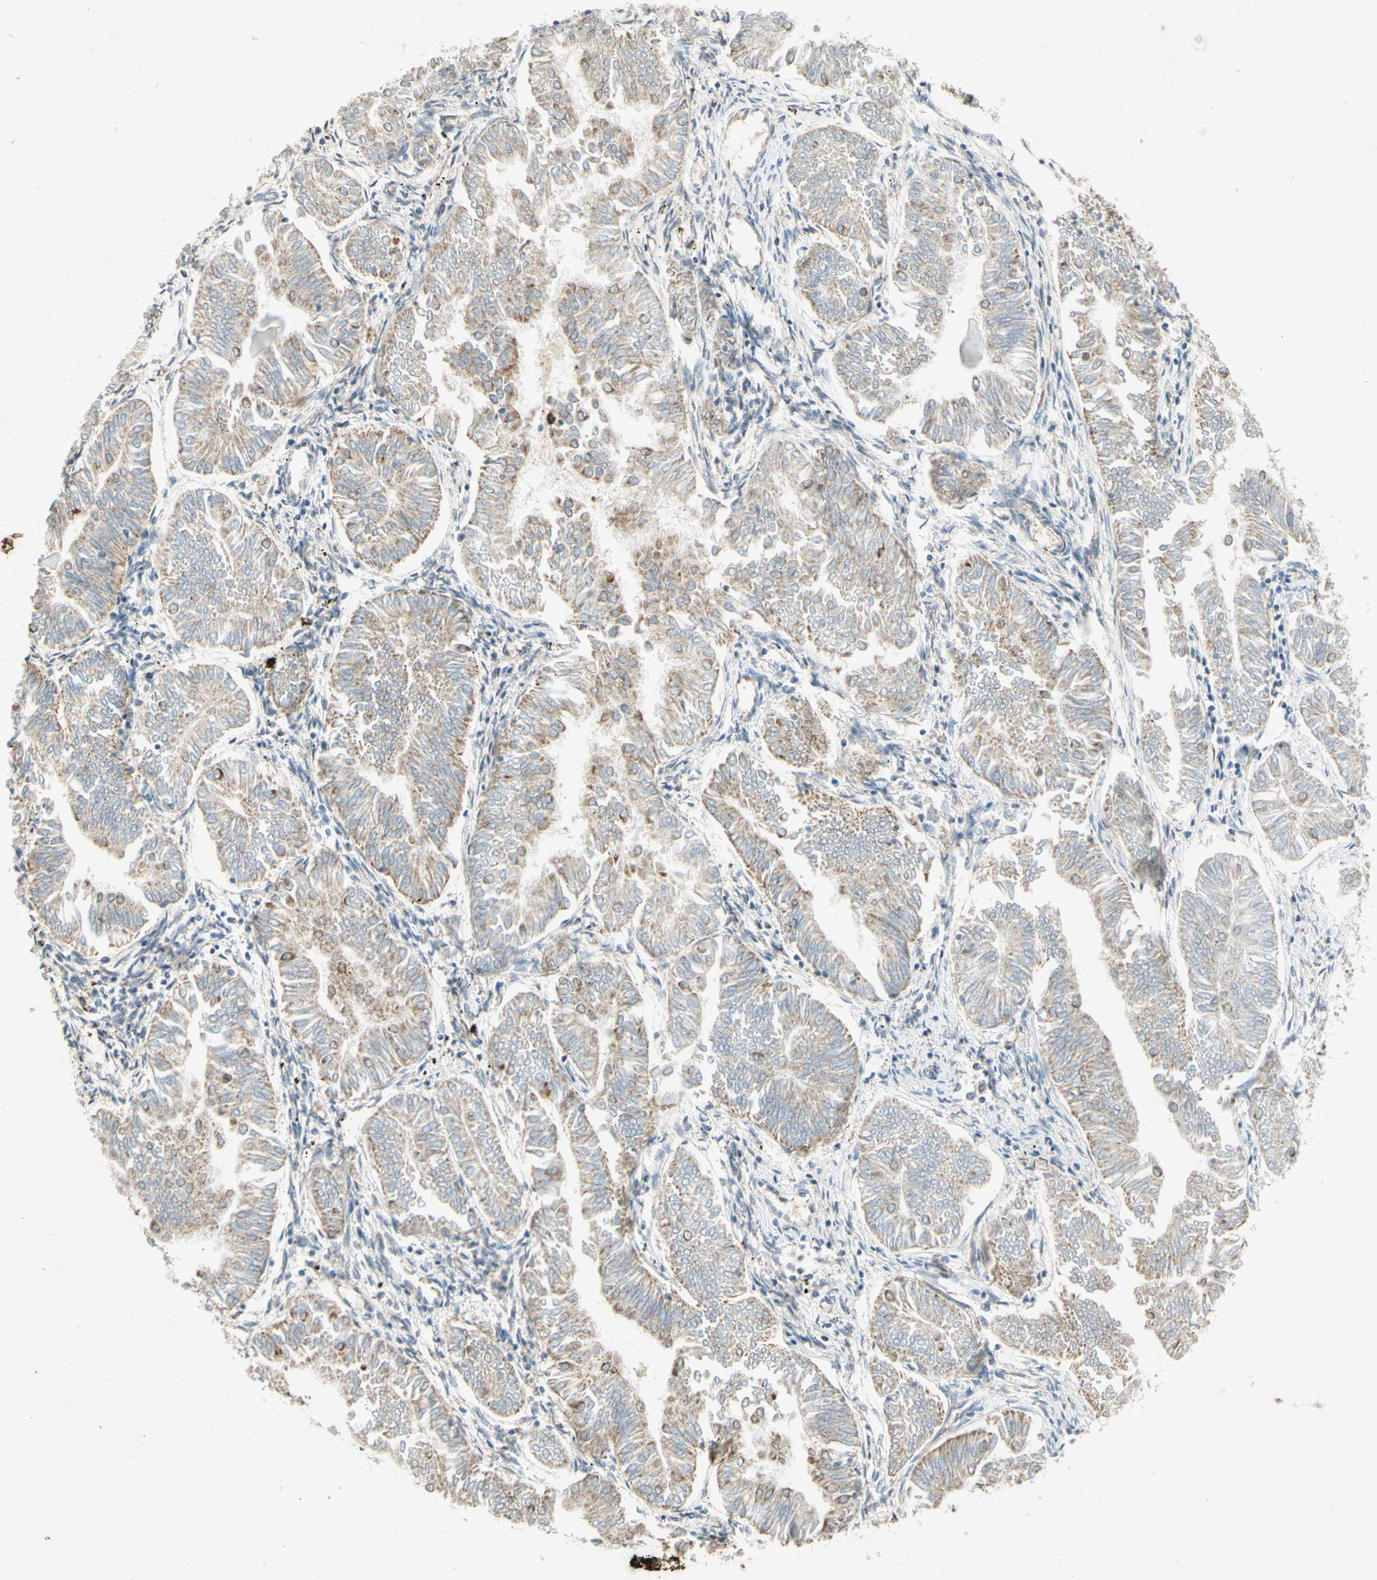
{"staining": {"intensity": "weak", "quantity": "<25%", "location": "cytoplasmic/membranous"}, "tissue": "endometrial cancer", "cell_type": "Tumor cells", "image_type": "cancer", "snomed": [{"axis": "morphology", "description": "Adenocarcinoma, NOS"}, {"axis": "topography", "description": "Endometrium"}], "caption": "Tumor cells show no significant protein positivity in endometrial adenocarcinoma.", "gene": "DNMT3A", "patient": {"sex": "female", "age": 53}}